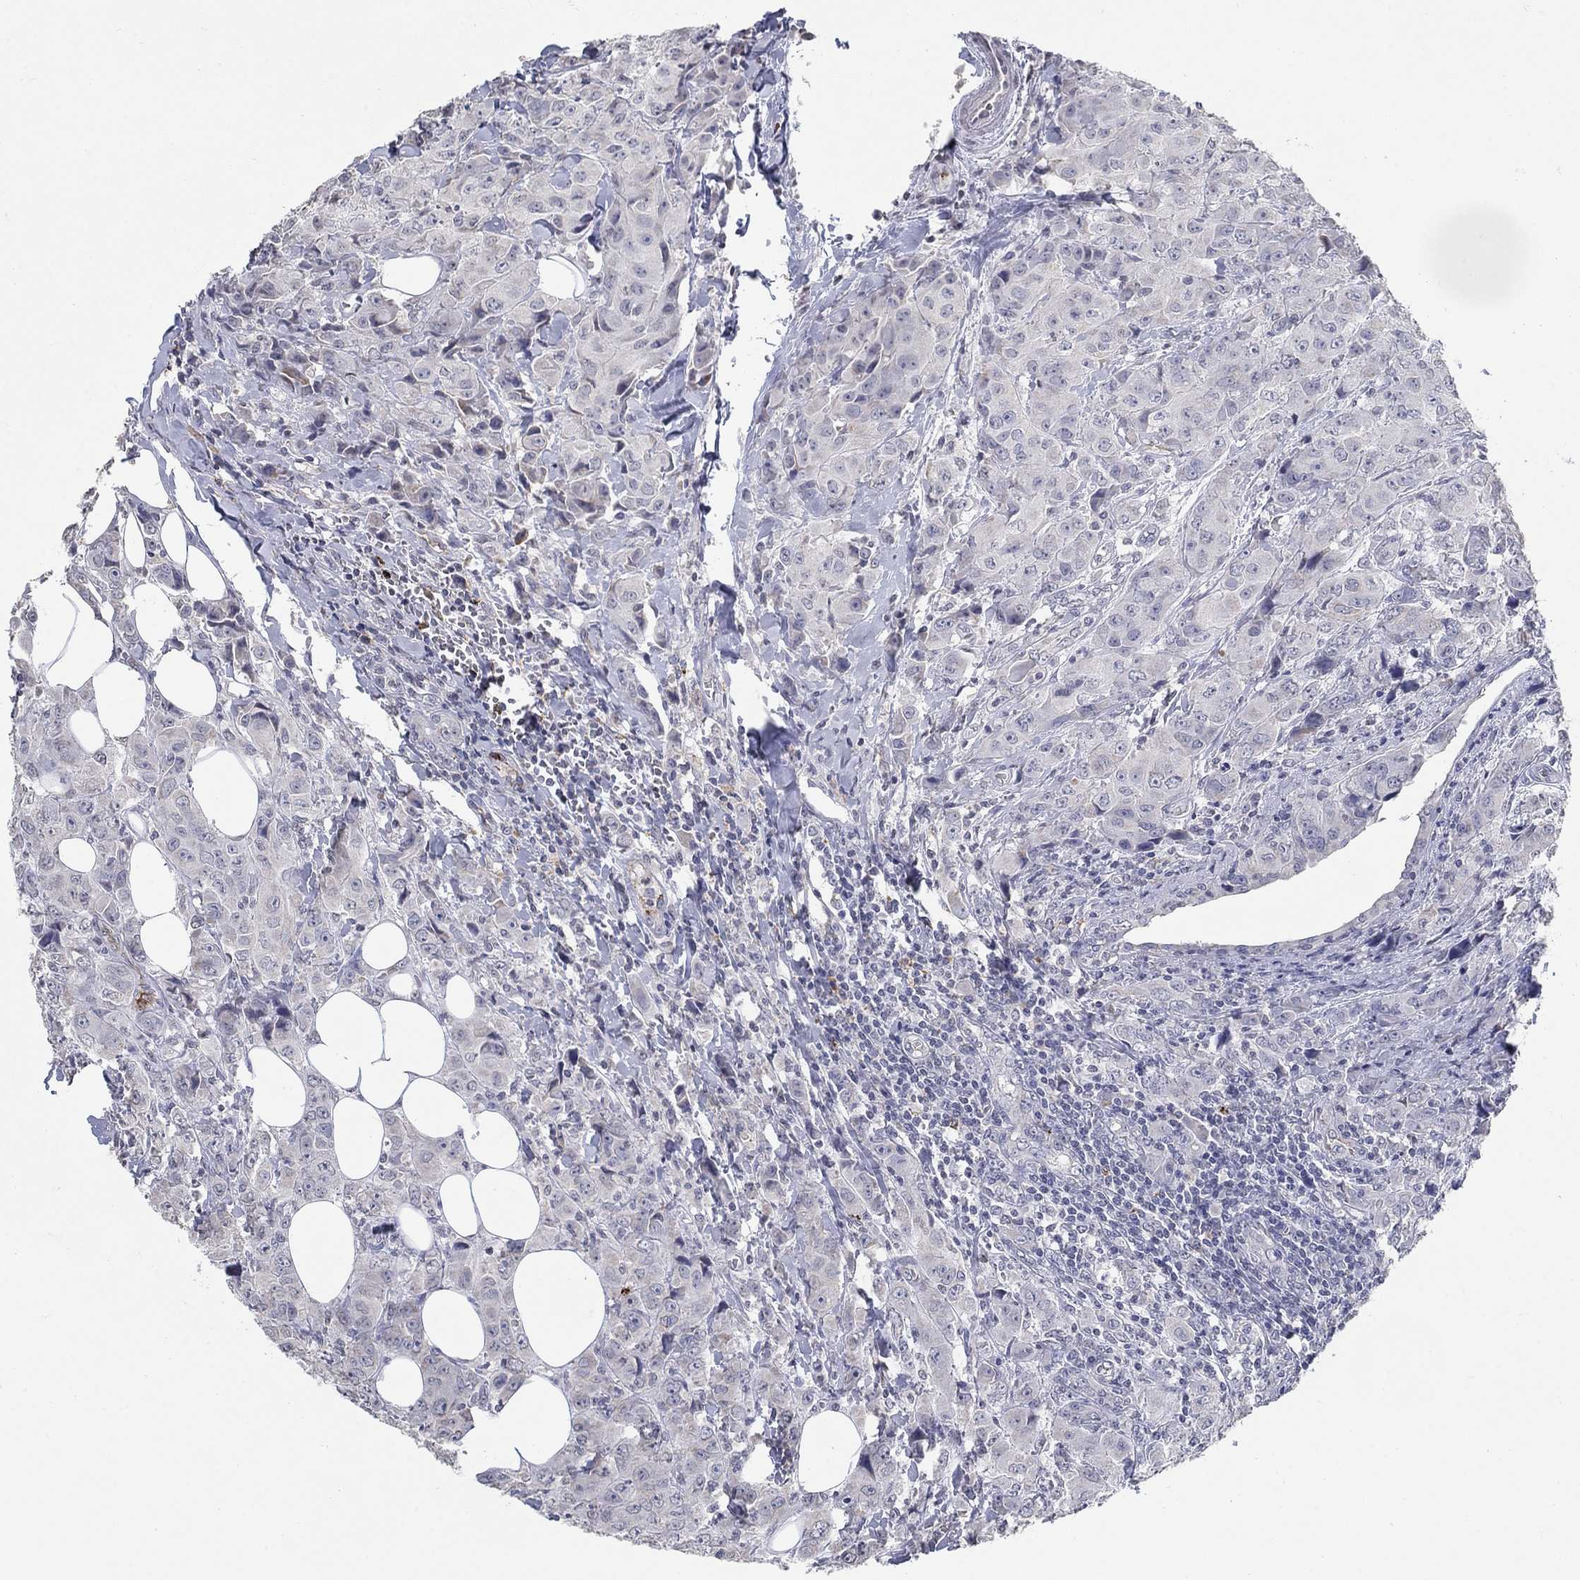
{"staining": {"intensity": "negative", "quantity": "none", "location": "none"}, "tissue": "breast cancer", "cell_type": "Tumor cells", "image_type": "cancer", "snomed": [{"axis": "morphology", "description": "Duct carcinoma"}, {"axis": "topography", "description": "Breast"}], "caption": "Breast cancer (invasive ductal carcinoma) stained for a protein using immunohistochemistry shows no positivity tumor cells.", "gene": "TINAG", "patient": {"sex": "female", "age": 43}}